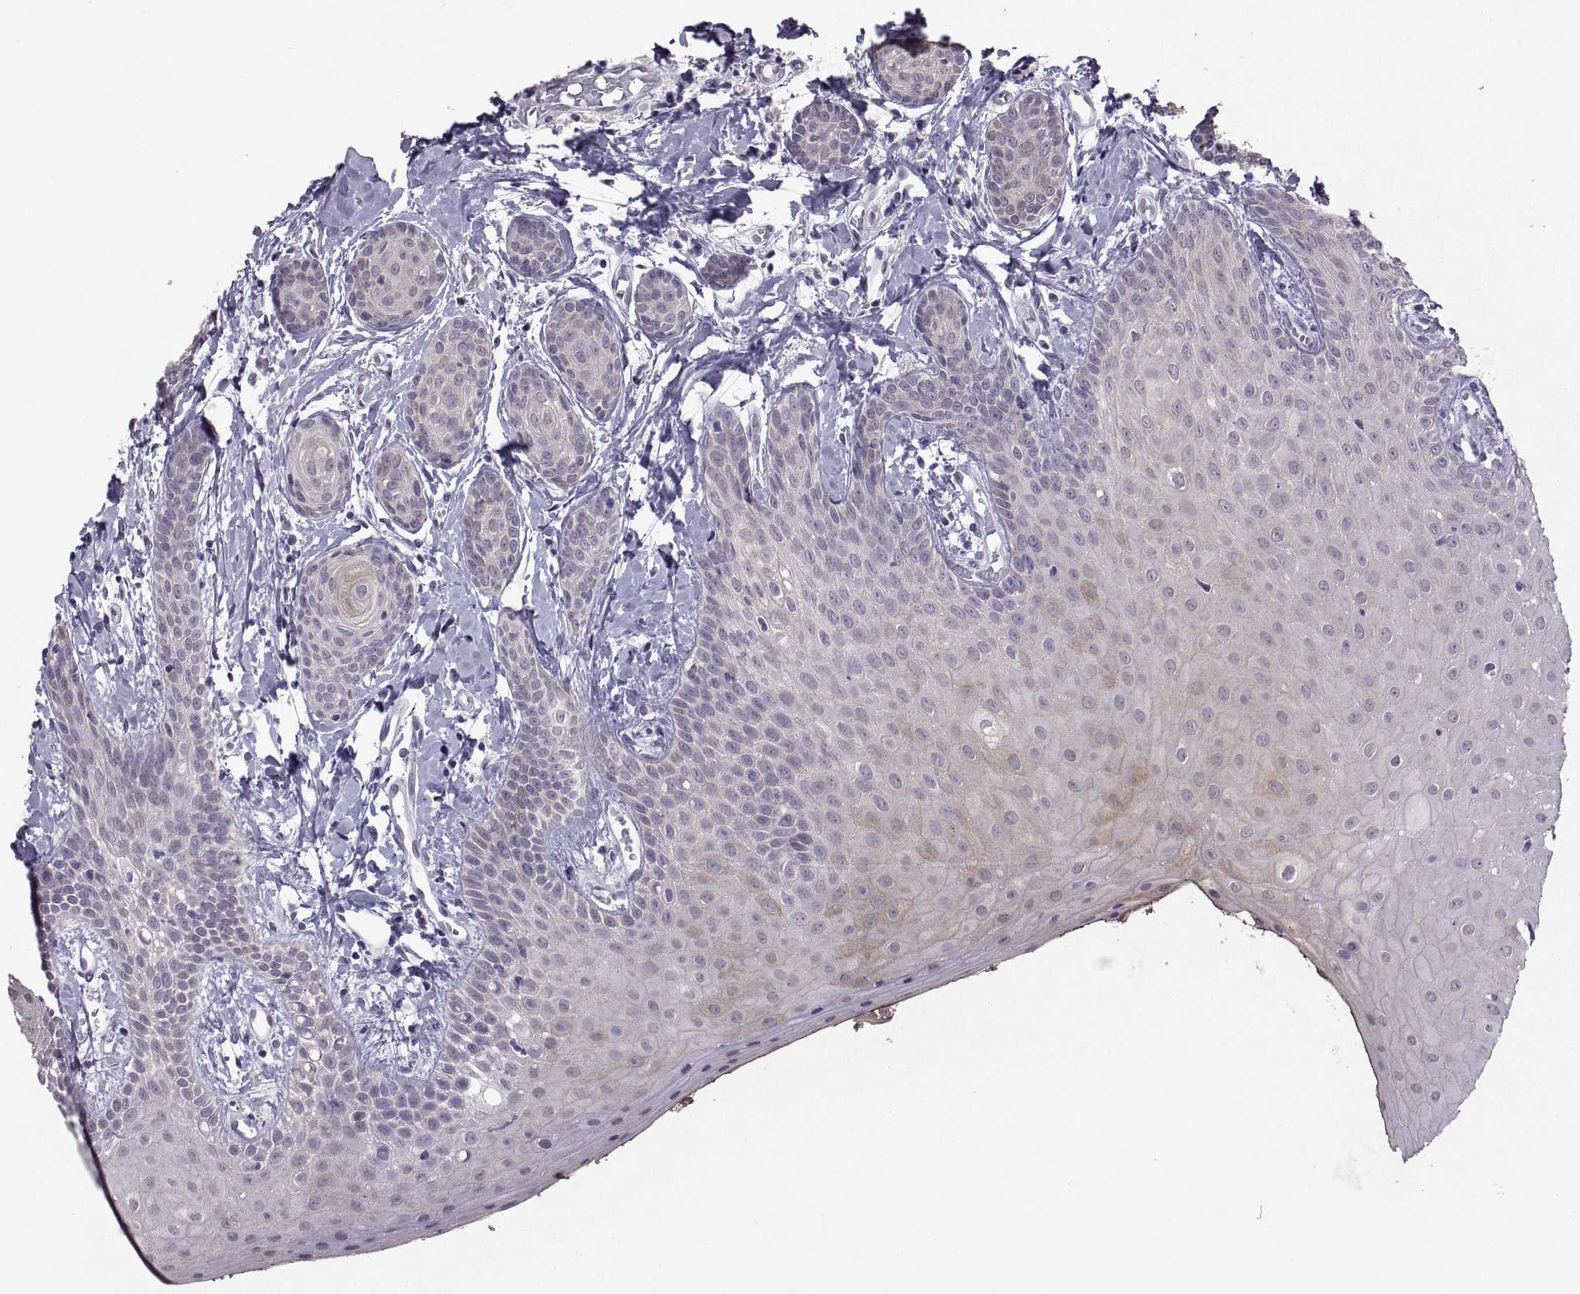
{"staining": {"intensity": "negative", "quantity": "none", "location": "none"}, "tissue": "head and neck cancer", "cell_type": "Tumor cells", "image_type": "cancer", "snomed": [{"axis": "morphology", "description": "Normal tissue, NOS"}, {"axis": "morphology", "description": "Squamous cell carcinoma, NOS"}, {"axis": "topography", "description": "Oral tissue"}, {"axis": "topography", "description": "Salivary gland"}, {"axis": "topography", "description": "Head-Neck"}], "caption": "Head and neck cancer stained for a protein using immunohistochemistry (IHC) reveals no staining tumor cells.", "gene": "KRT77", "patient": {"sex": "female", "age": 62}}